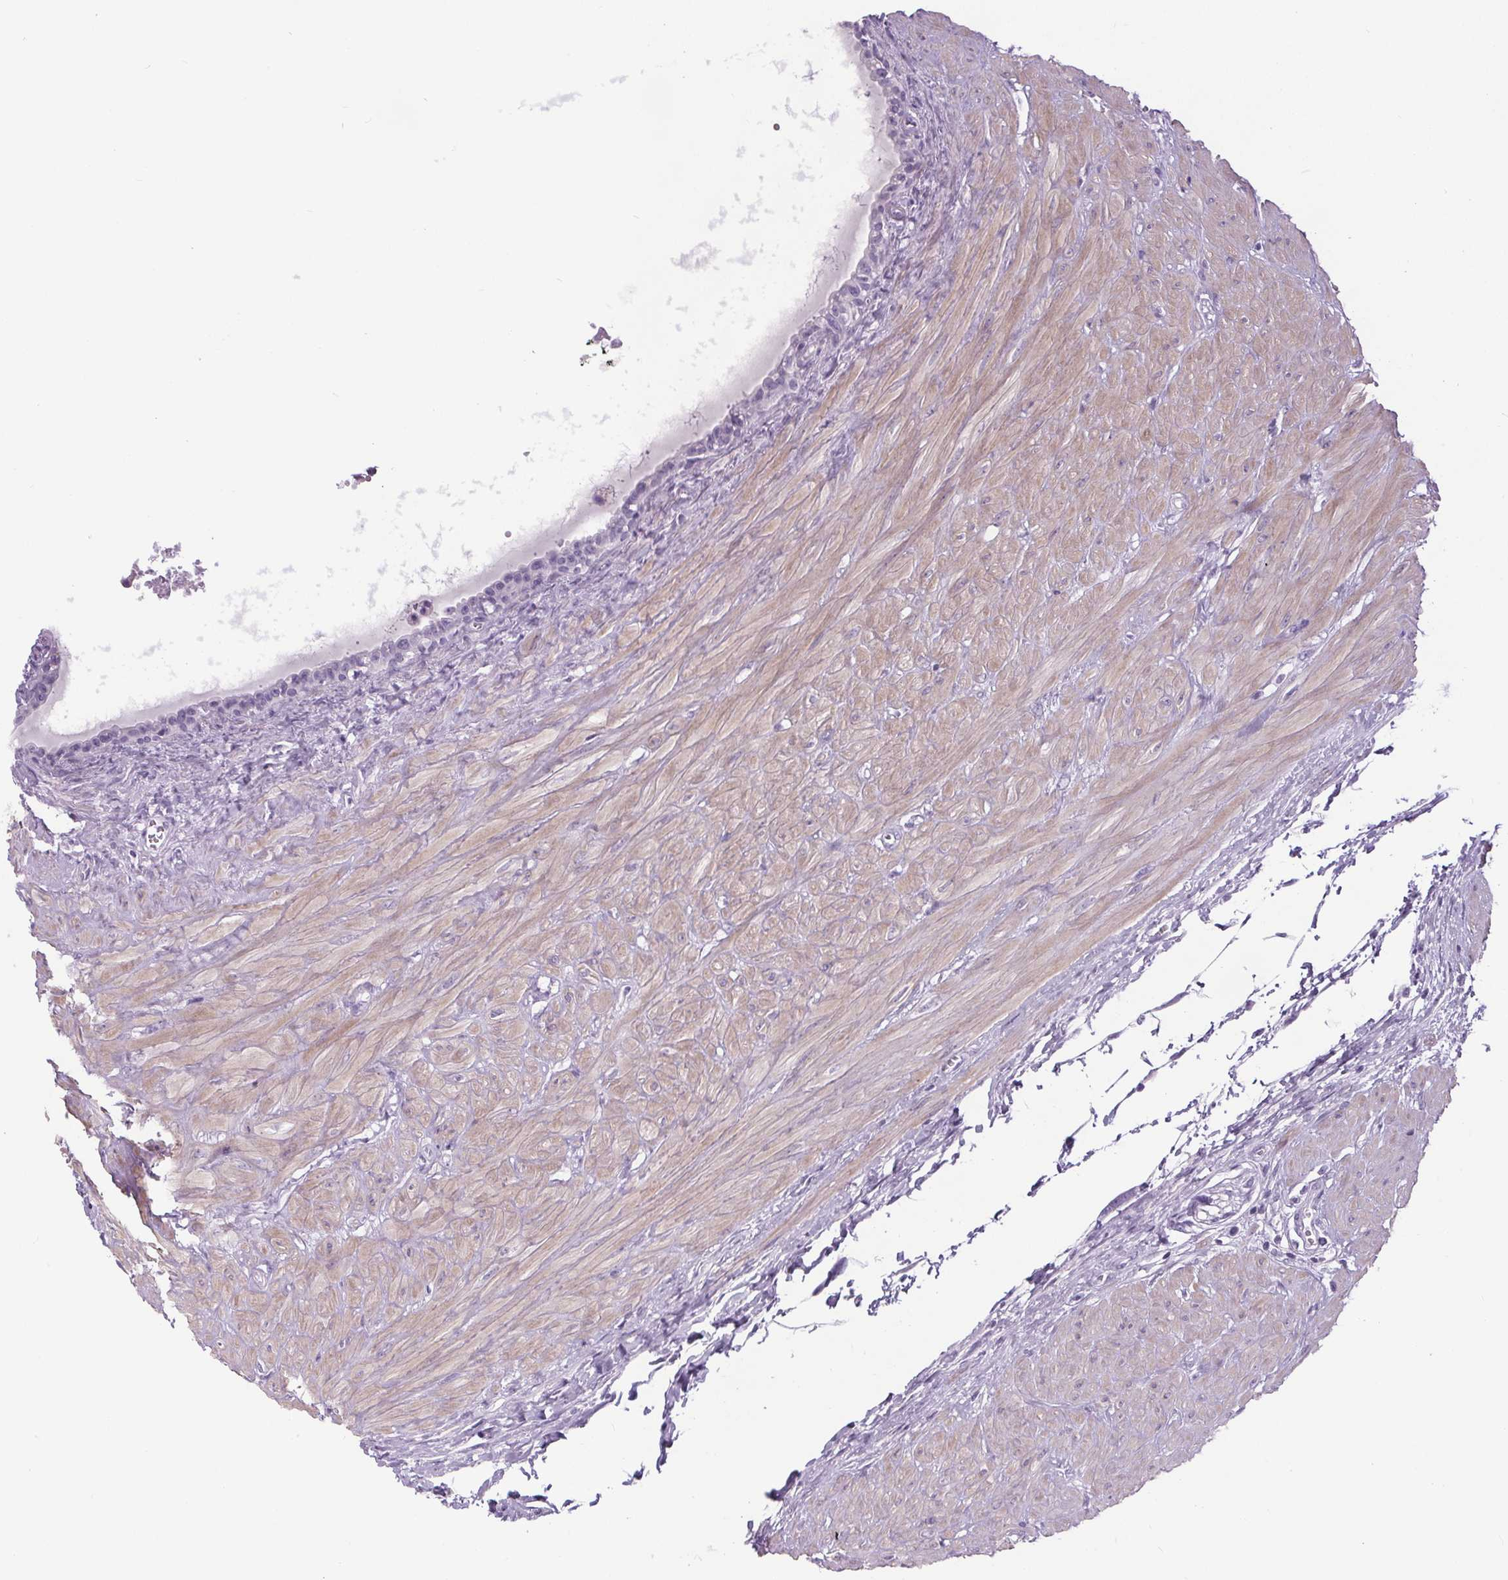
{"staining": {"intensity": "negative", "quantity": "none", "location": "none"}, "tissue": "seminal vesicle", "cell_type": "Glandular cells", "image_type": "normal", "snomed": [{"axis": "morphology", "description": "Normal tissue, NOS"}, {"axis": "topography", "description": "Seminal veicle"}], "caption": "An image of human seminal vesicle is negative for staining in glandular cells.", "gene": "ELAVL2", "patient": {"sex": "male", "age": 76}}